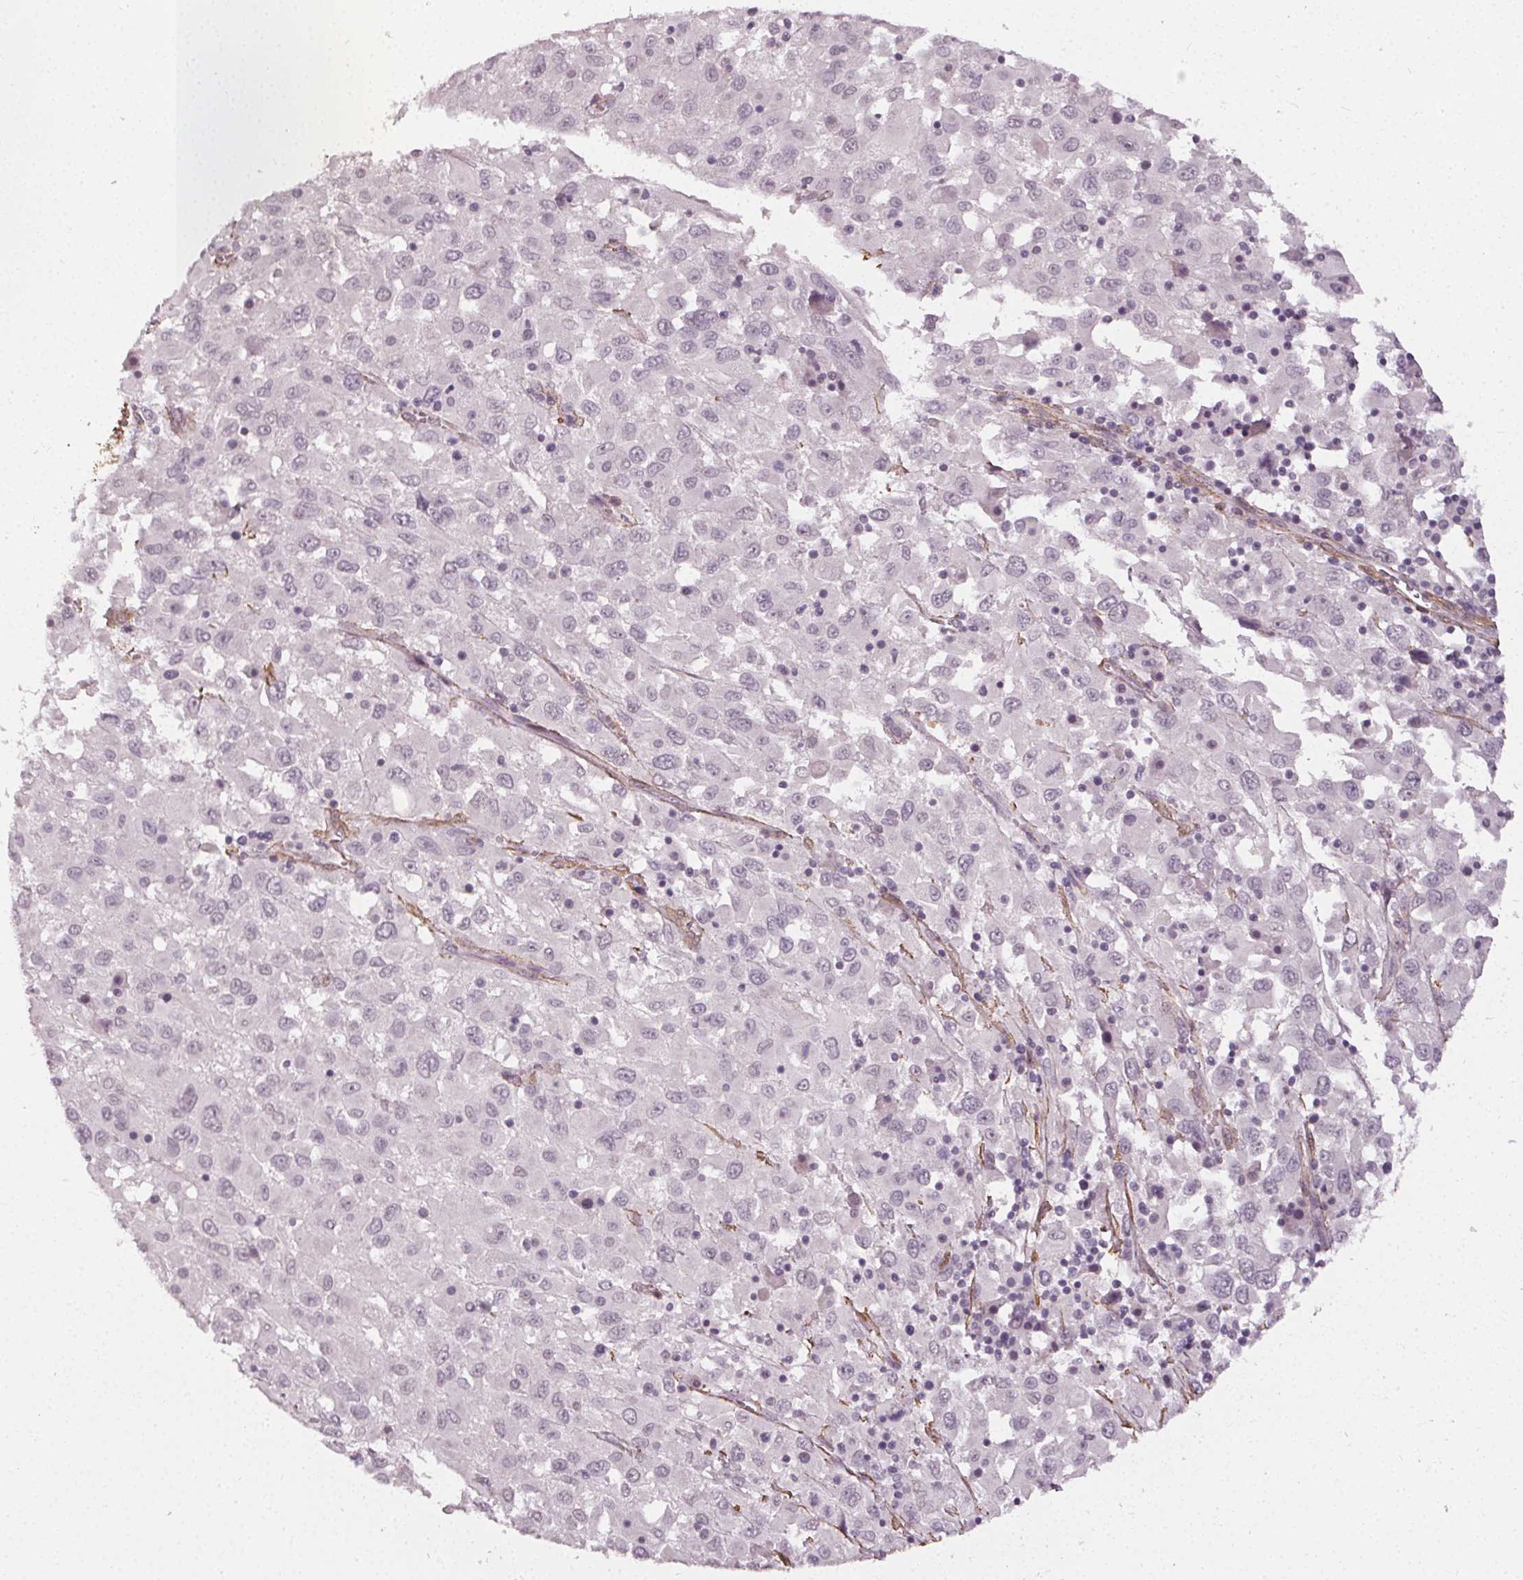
{"staining": {"intensity": "negative", "quantity": "none", "location": "none"}, "tissue": "melanoma", "cell_type": "Tumor cells", "image_type": "cancer", "snomed": [{"axis": "morphology", "description": "Malignant melanoma, Metastatic site"}, {"axis": "topography", "description": "Soft tissue"}], "caption": "The immunohistochemistry (IHC) micrograph has no significant staining in tumor cells of malignant melanoma (metastatic site) tissue.", "gene": "PKP1", "patient": {"sex": "male", "age": 50}}